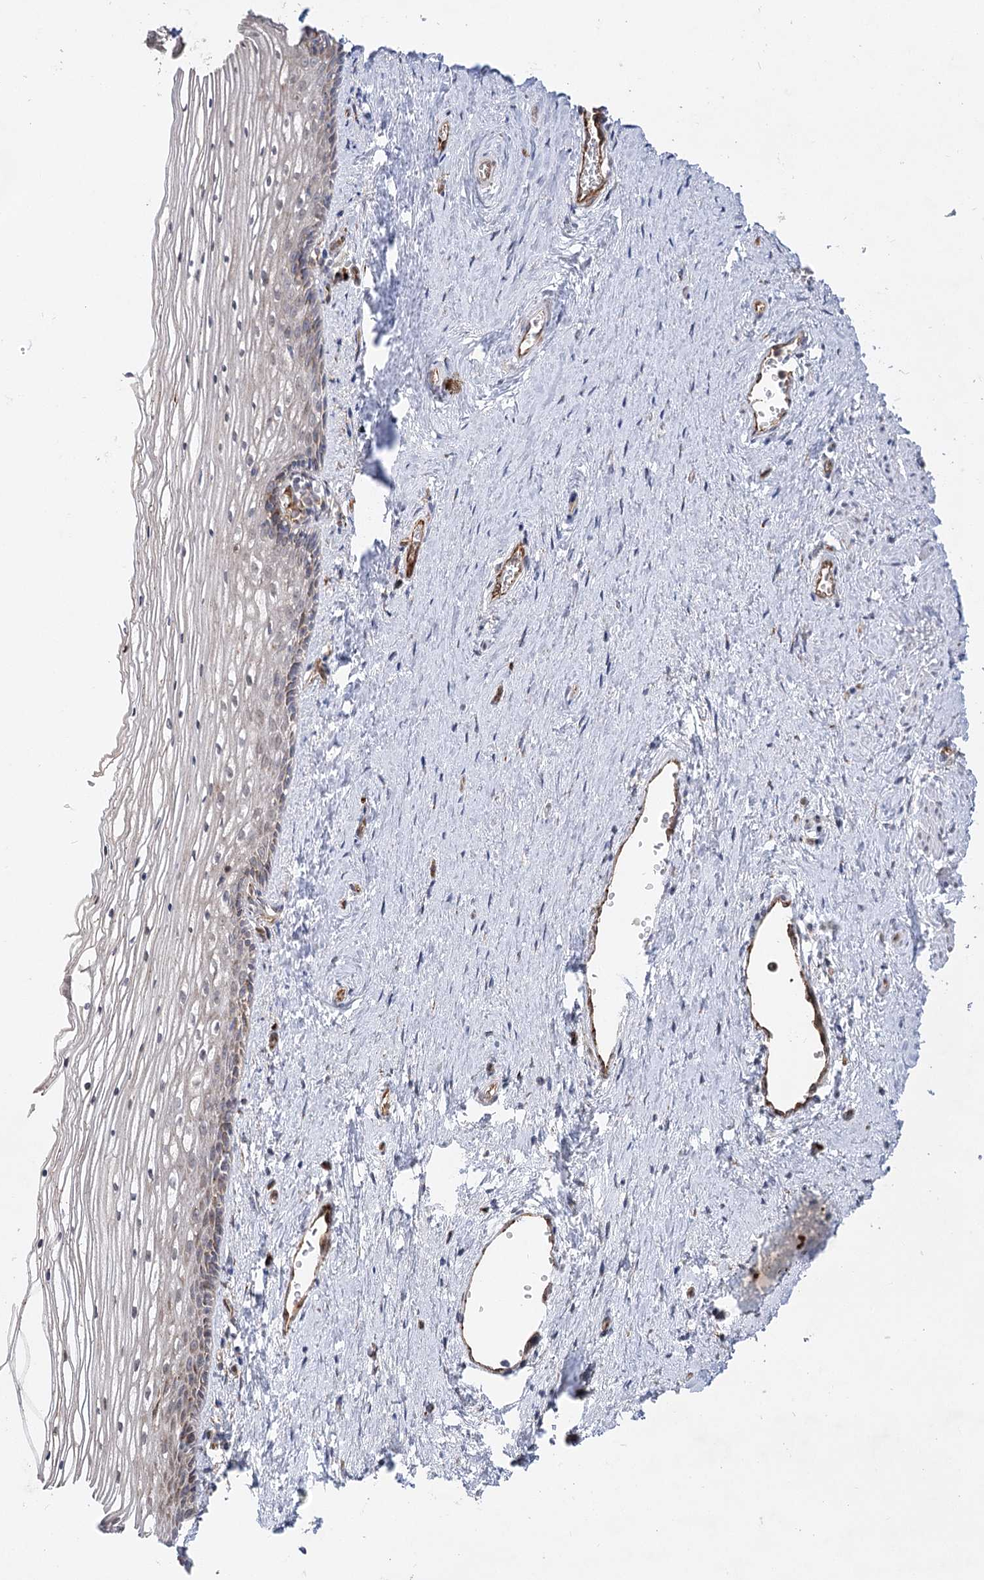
{"staining": {"intensity": "negative", "quantity": "none", "location": "none"}, "tissue": "vagina", "cell_type": "Squamous epithelial cells", "image_type": "normal", "snomed": [{"axis": "morphology", "description": "Normal tissue, NOS"}, {"axis": "topography", "description": "Vagina"}], "caption": "Protein analysis of benign vagina exhibits no significant expression in squamous epithelial cells. (Immunohistochemistry, brightfield microscopy, high magnification).", "gene": "ARHGAP31", "patient": {"sex": "female", "age": 46}}